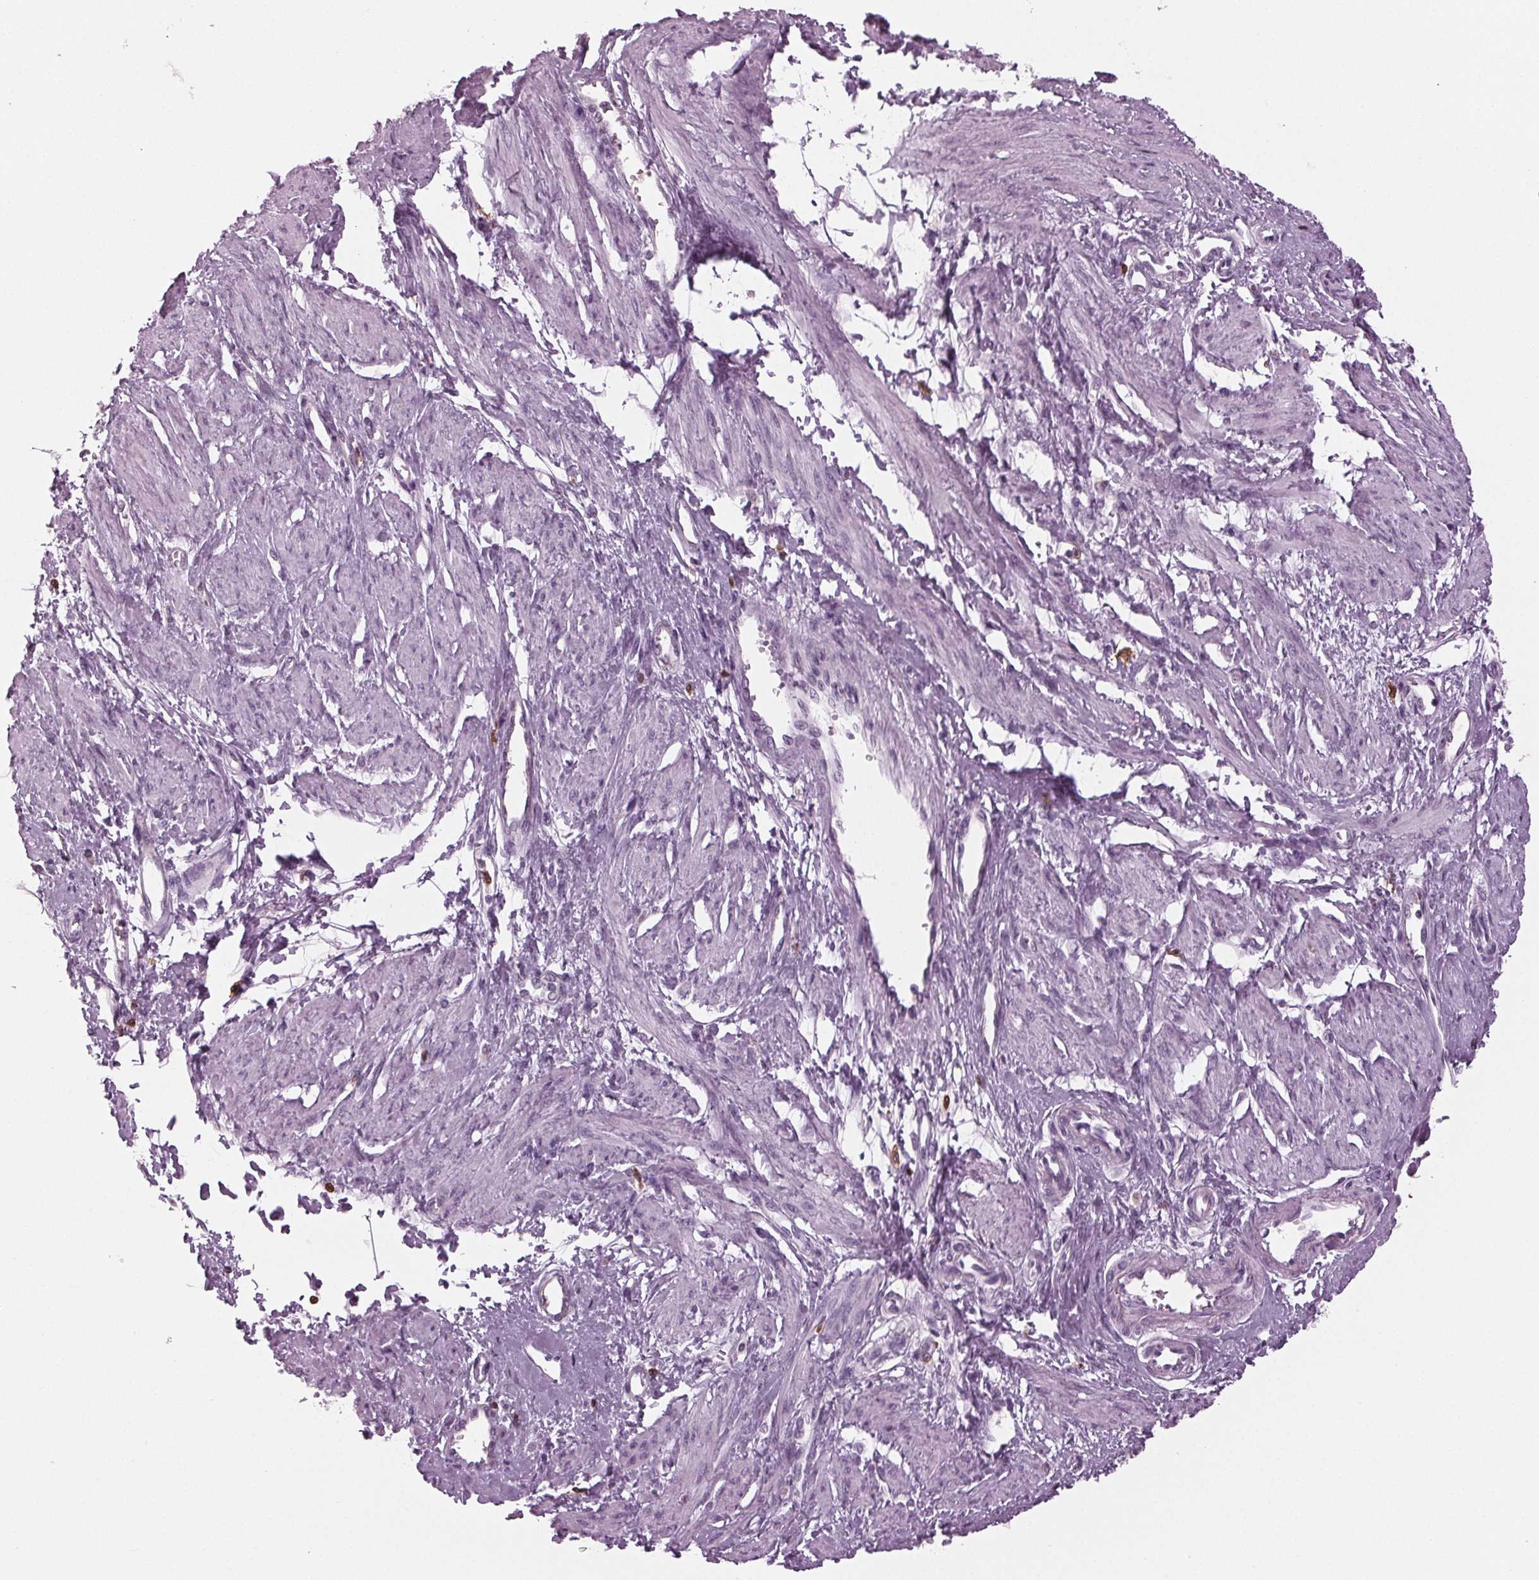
{"staining": {"intensity": "negative", "quantity": "none", "location": "none"}, "tissue": "smooth muscle", "cell_type": "Smooth muscle cells", "image_type": "normal", "snomed": [{"axis": "morphology", "description": "Normal tissue, NOS"}, {"axis": "topography", "description": "Smooth muscle"}, {"axis": "topography", "description": "Uterus"}], "caption": "IHC image of normal smooth muscle stained for a protein (brown), which displays no positivity in smooth muscle cells.", "gene": "BTLA", "patient": {"sex": "female", "age": 39}}